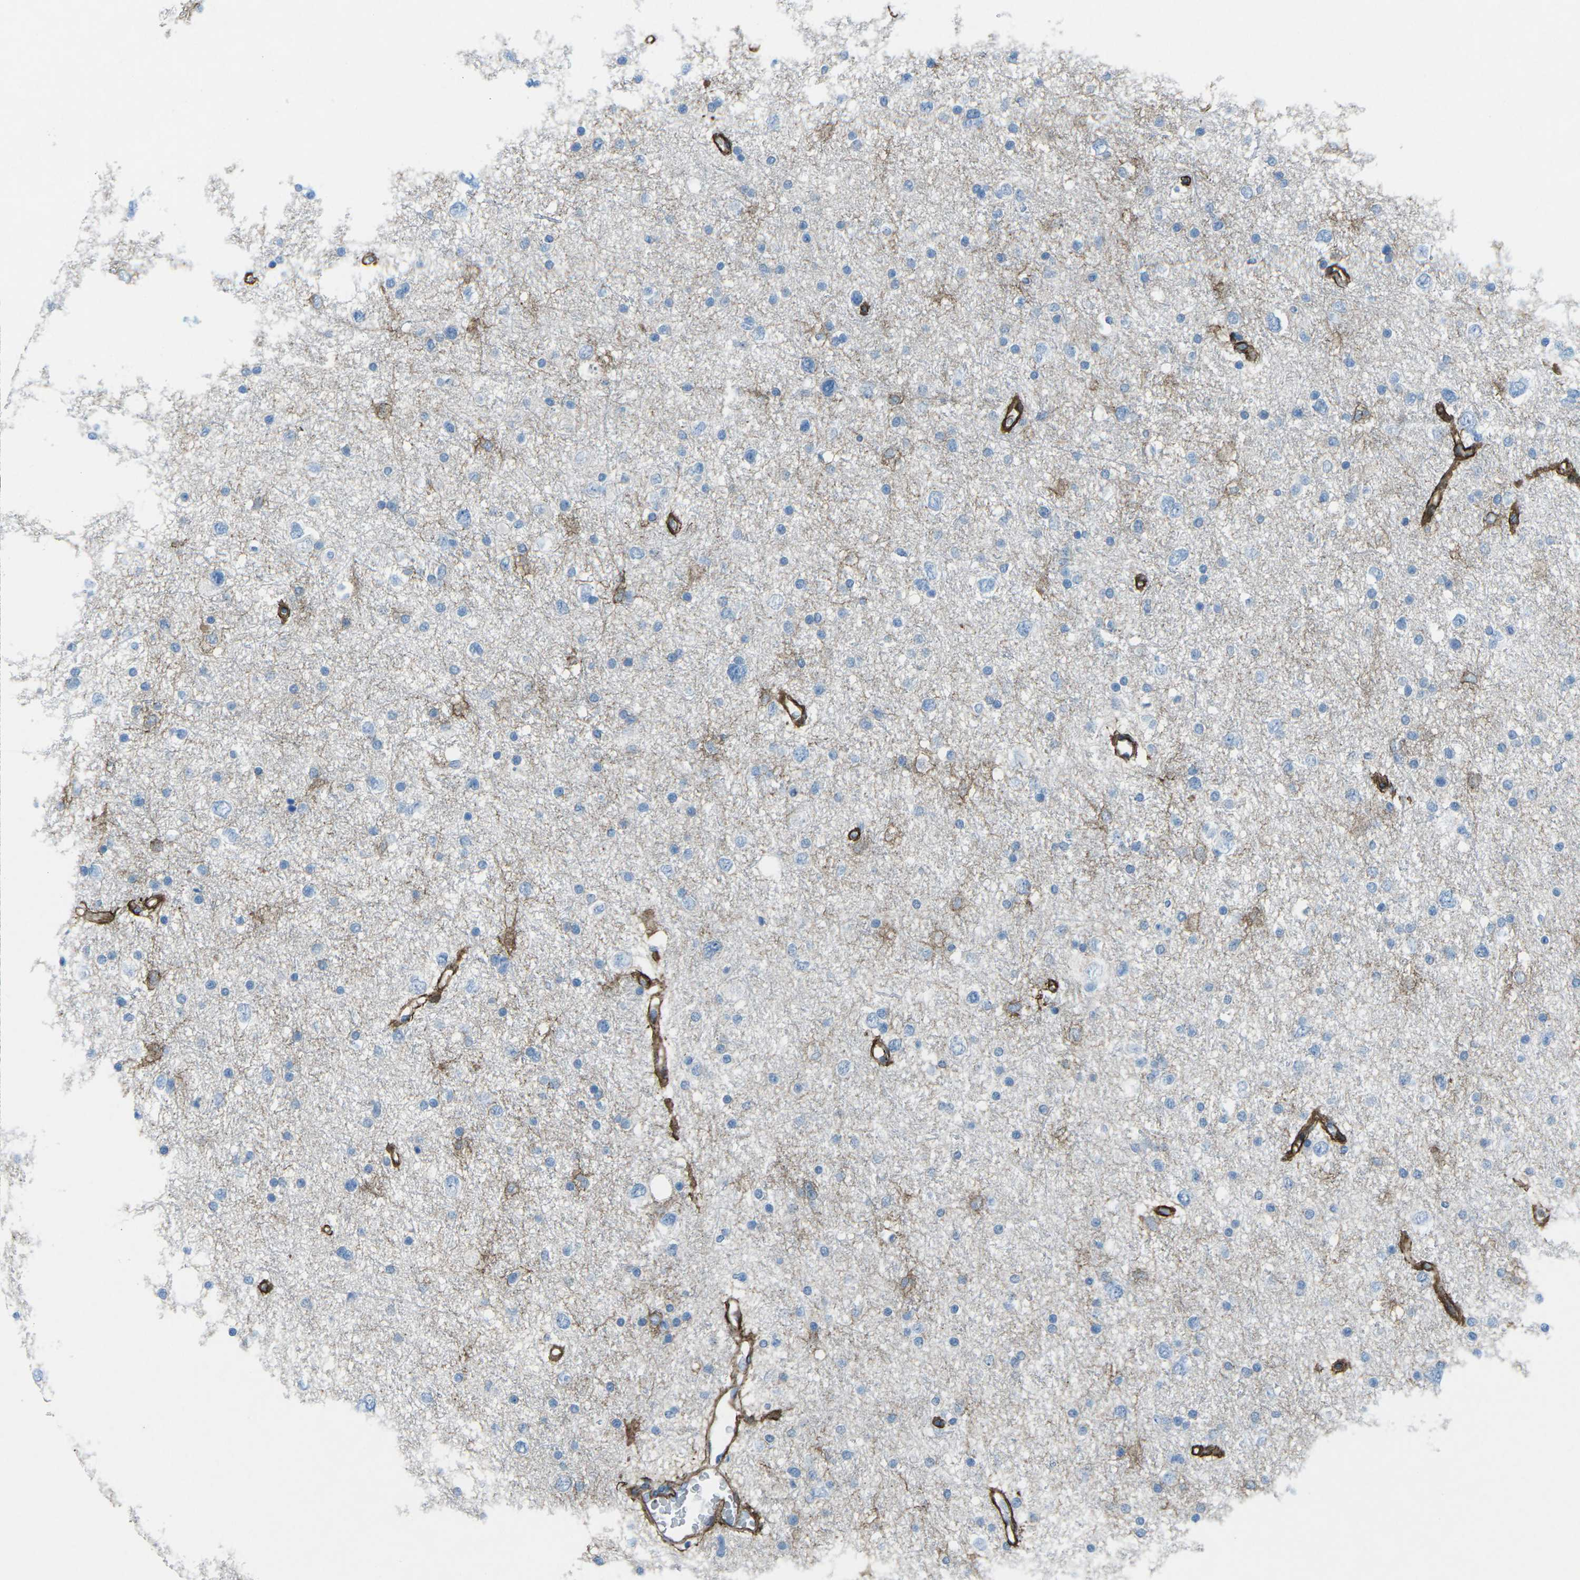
{"staining": {"intensity": "negative", "quantity": "none", "location": "none"}, "tissue": "glioma", "cell_type": "Tumor cells", "image_type": "cancer", "snomed": [{"axis": "morphology", "description": "Glioma, malignant, Low grade"}, {"axis": "topography", "description": "Brain"}], "caption": "Immunohistochemistry histopathology image of neoplastic tissue: glioma stained with DAB (3,3'-diaminobenzidine) reveals no significant protein staining in tumor cells.", "gene": "UTRN", "patient": {"sex": "female", "age": 37}}